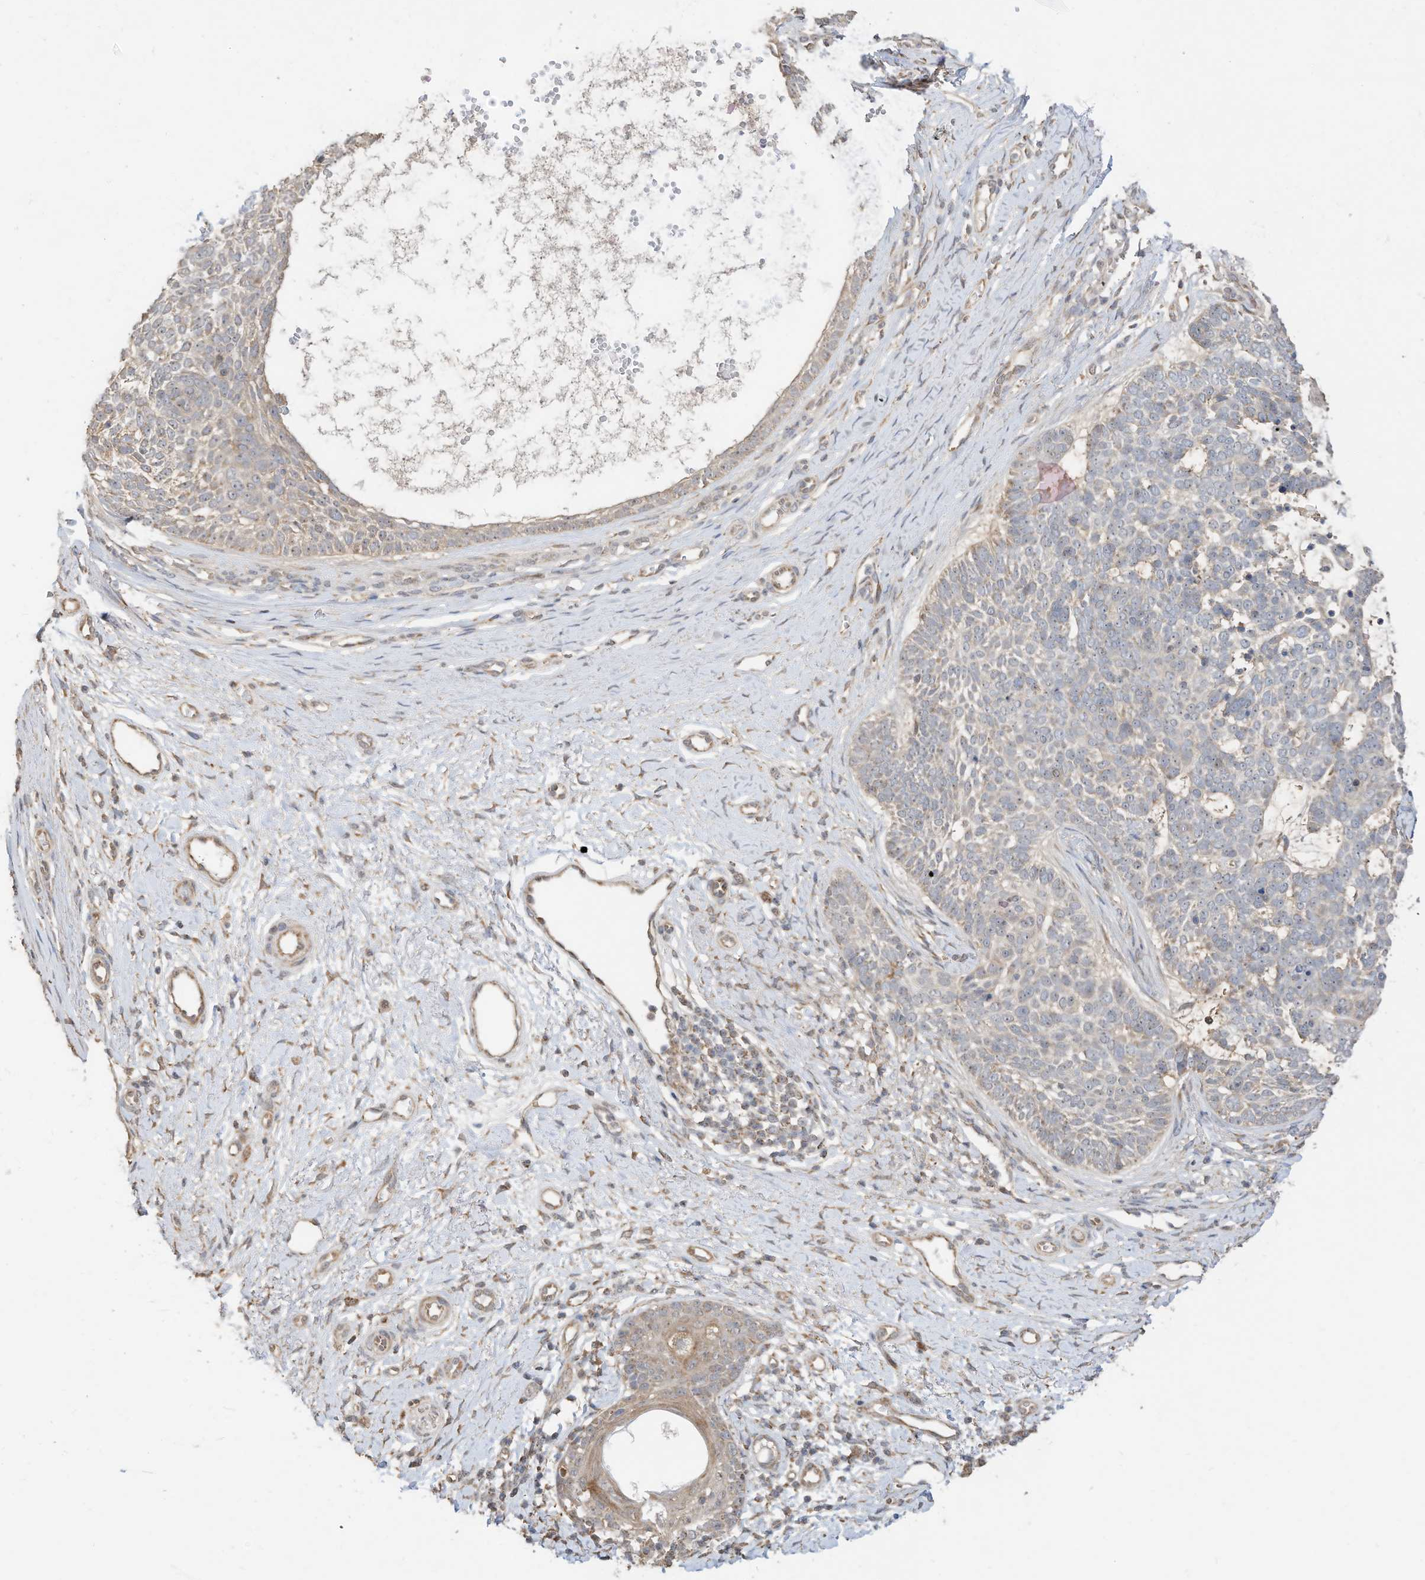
{"staining": {"intensity": "weak", "quantity": "<25%", "location": "cytoplasmic/membranous"}, "tissue": "skin cancer", "cell_type": "Tumor cells", "image_type": "cancer", "snomed": [{"axis": "morphology", "description": "Basal cell carcinoma"}, {"axis": "topography", "description": "Skin"}], "caption": "This is a photomicrograph of immunohistochemistry staining of skin cancer, which shows no positivity in tumor cells.", "gene": "CAGE1", "patient": {"sex": "female", "age": 81}}